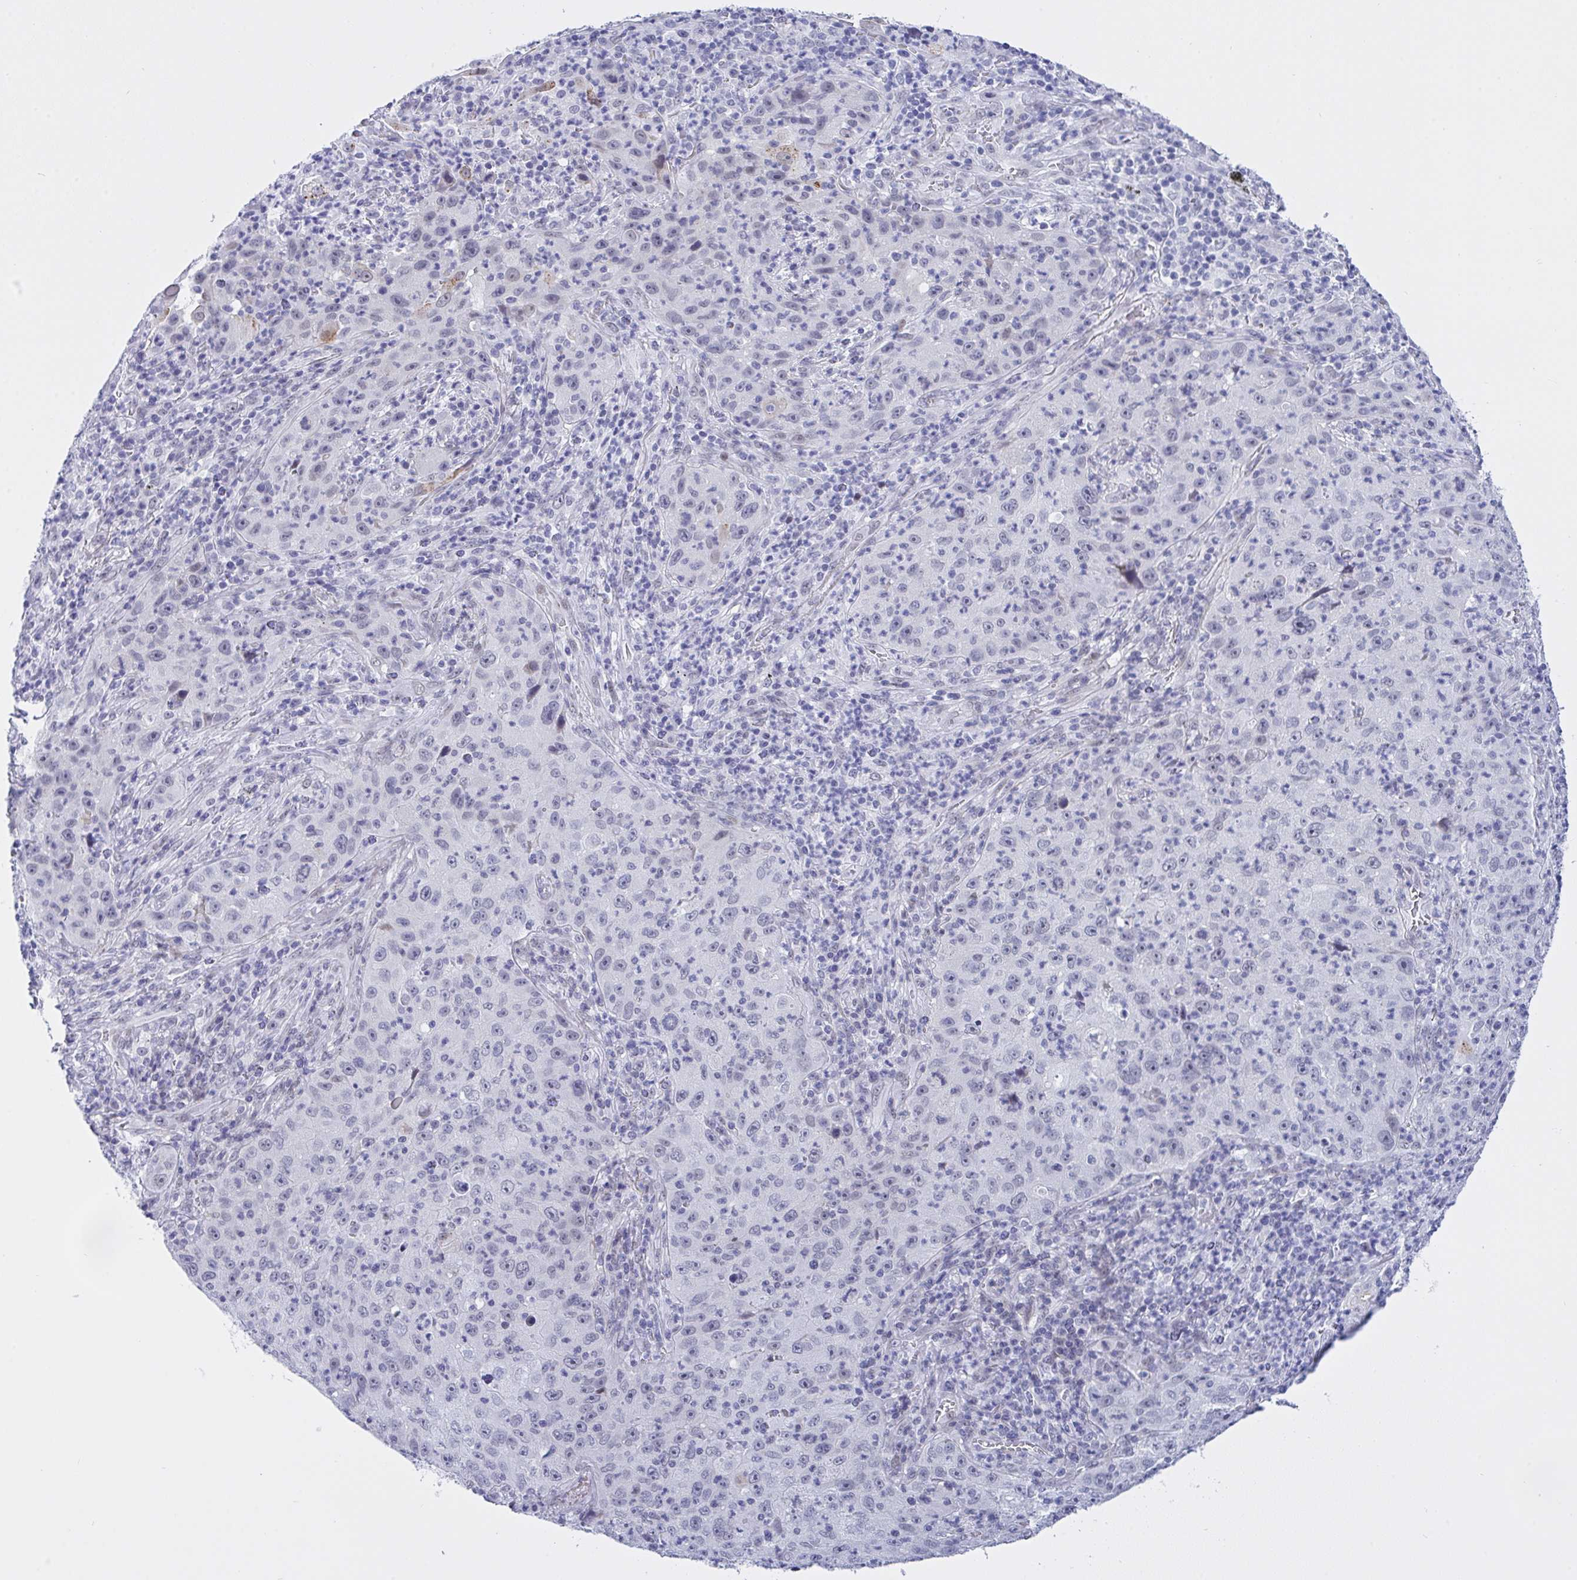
{"staining": {"intensity": "negative", "quantity": "none", "location": "none"}, "tissue": "lung cancer", "cell_type": "Tumor cells", "image_type": "cancer", "snomed": [{"axis": "morphology", "description": "Squamous cell carcinoma, NOS"}, {"axis": "topography", "description": "Lung"}], "caption": "The image shows no significant positivity in tumor cells of lung squamous cell carcinoma.", "gene": "FBXL22", "patient": {"sex": "male", "age": 71}}